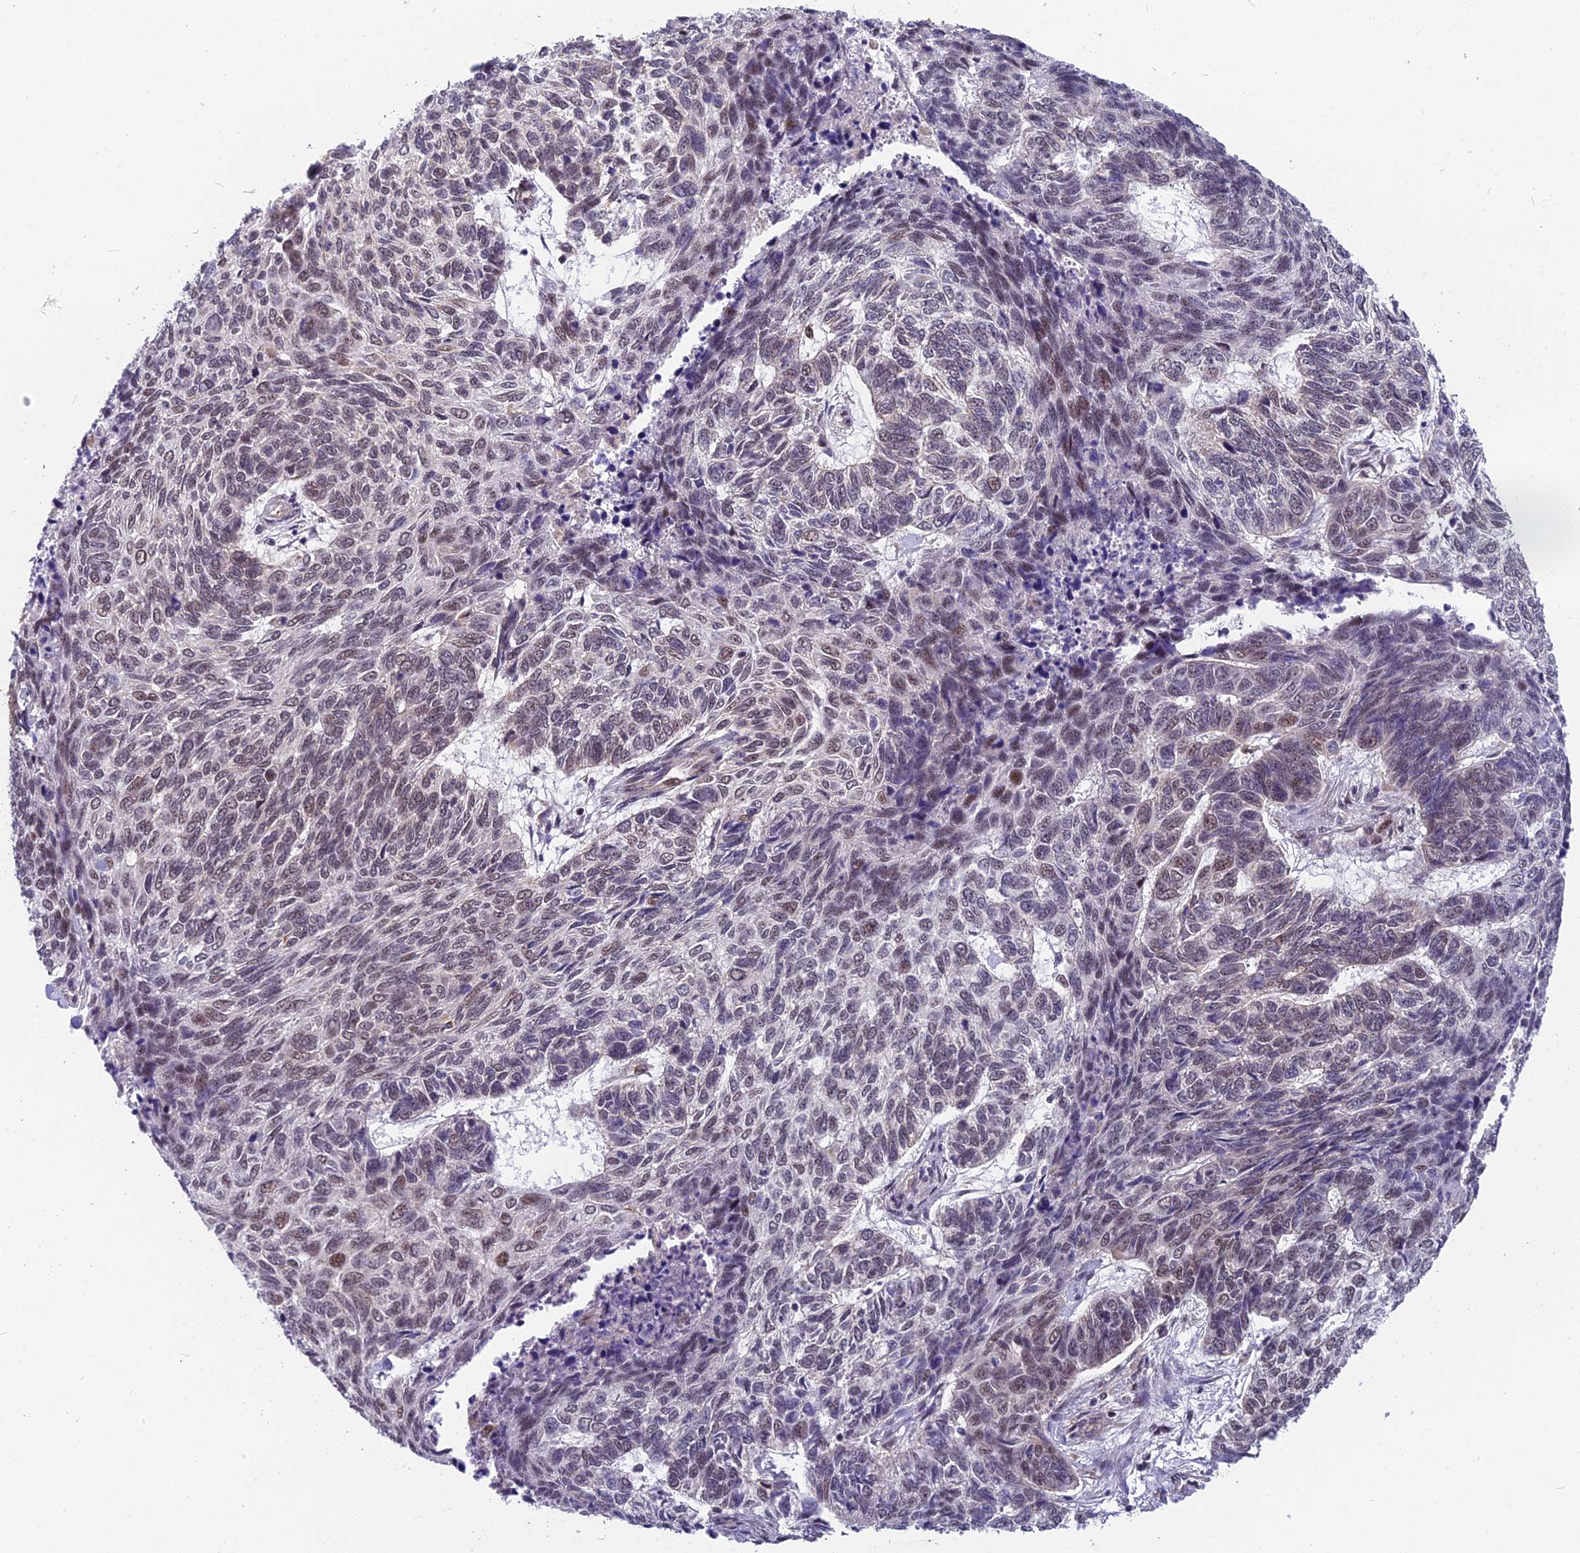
{"staining": {"intensity": "moderate", "quantity": "<25%", "location": "cytoplasmic/membranous,nuclear"}, "tissue": "skin cancer", "cell_type": "Tumor cells", "image_type": "cancer", "snomed": [{"axis": "morphology", "description": "Basal cell carcinoma"}, {"axis": "topography", "description": "Skin"}], "caption": "IHC of basal cell carcinoma (skin) demonstrates low levels of moderate cytoplasmic/membranous and nuclear positivity in approximately <25% of tumor cells. Using DAB (brown) and hematoxylin (blue) stains, captured at high magnification using brightfield microscopy.", "gene": "CMC1", "patient": {"sex": "female", "age": 65}}